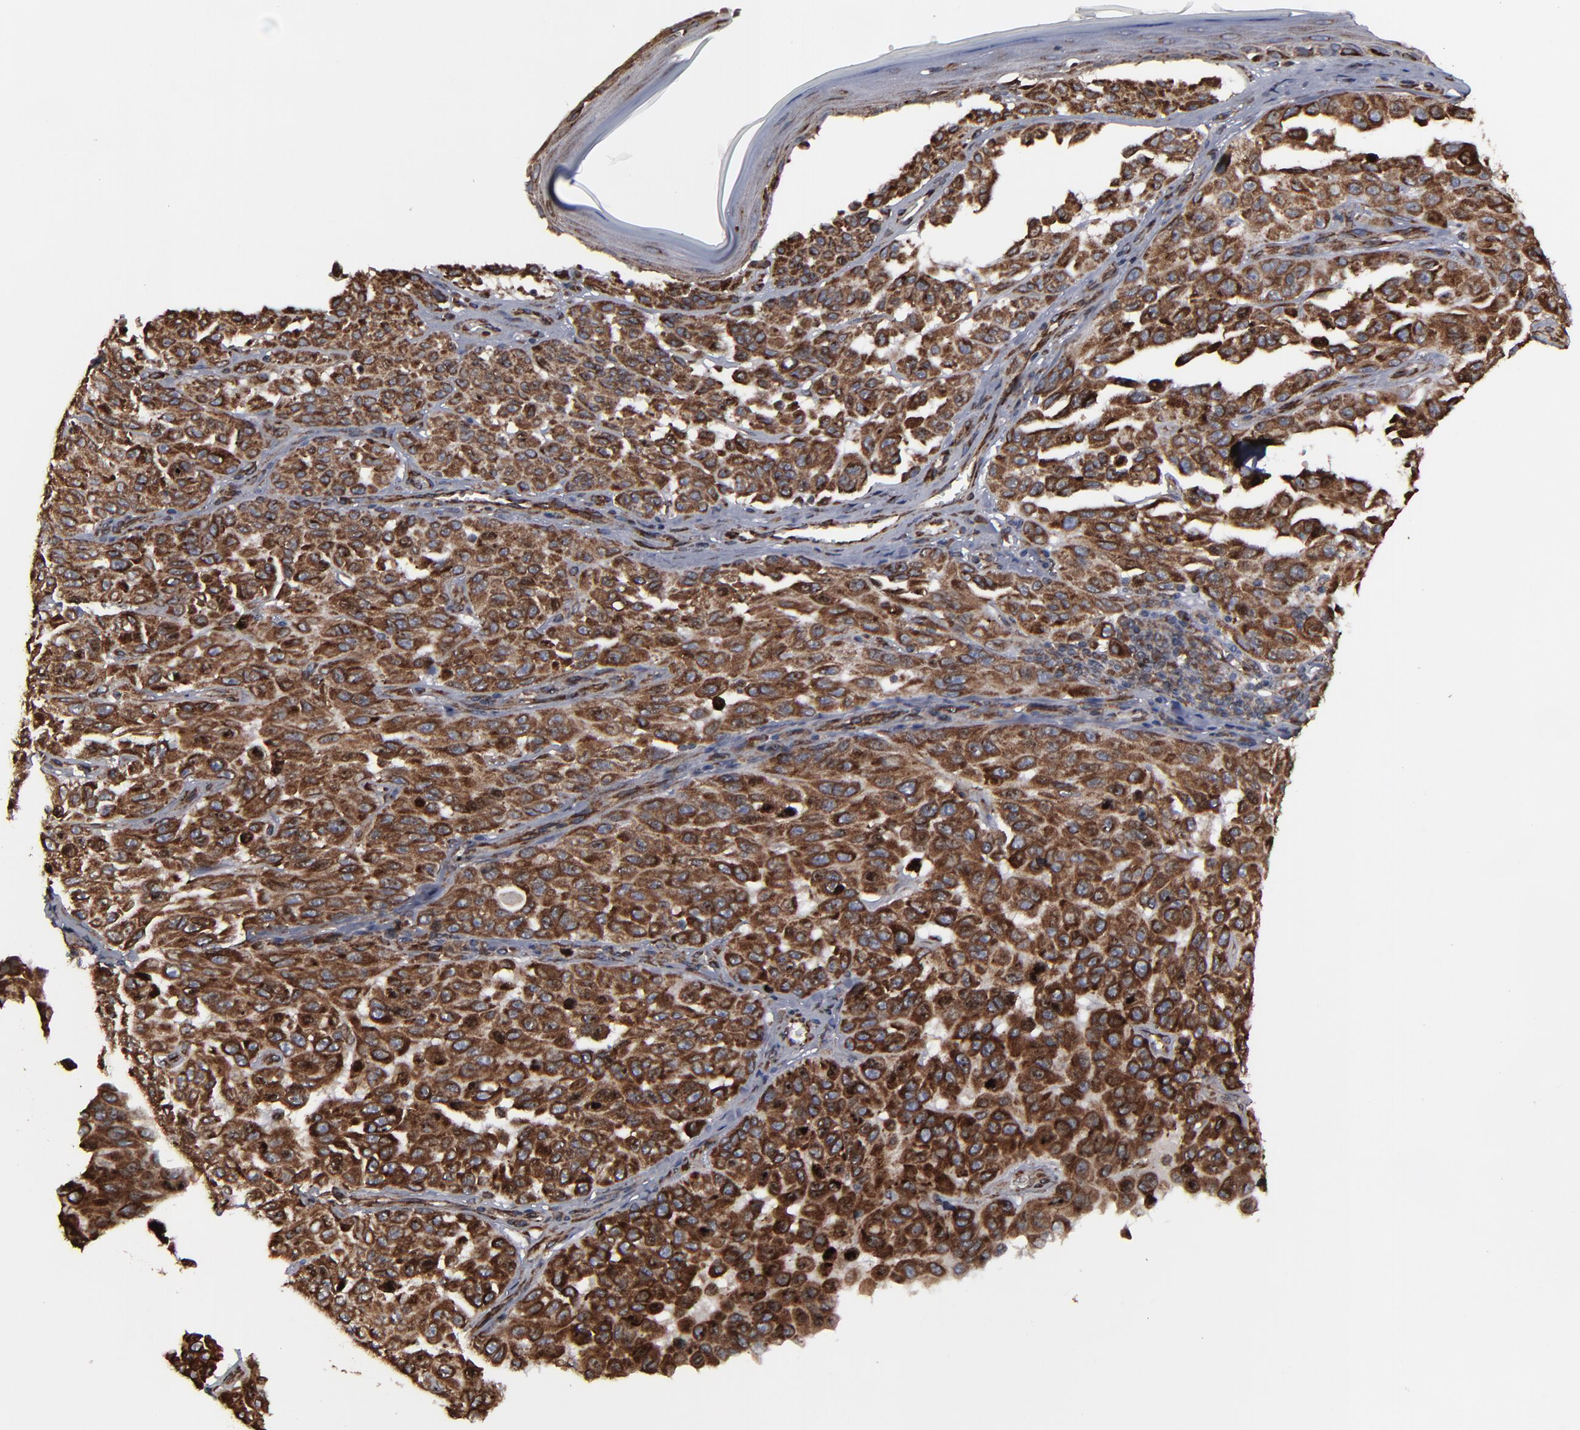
{"staining": {"intensity": "strong", "quantity": ">75%", "location": "cytoplasmic/membranous"}, "tissue": "melanoma", "cell_type": "Tumor cells", "image_type": "cancer", "snomed": [{"axis": "morphology", "description": "Malignant melanoma, NOS"}, {"axis": "topography", "description": "Skin"}], "caption": "Immunohistochemical staining of human malignant melanoma demonstrates strong cytoplasmic/membranous protein expression in about >75% of tumor cells. (DAB (3,3'-diaminobenzidine) IHC with brightfield microscopy, high magnification).", "gene": "CNIH1", "patient": {"sex": "male", "age": 30}}